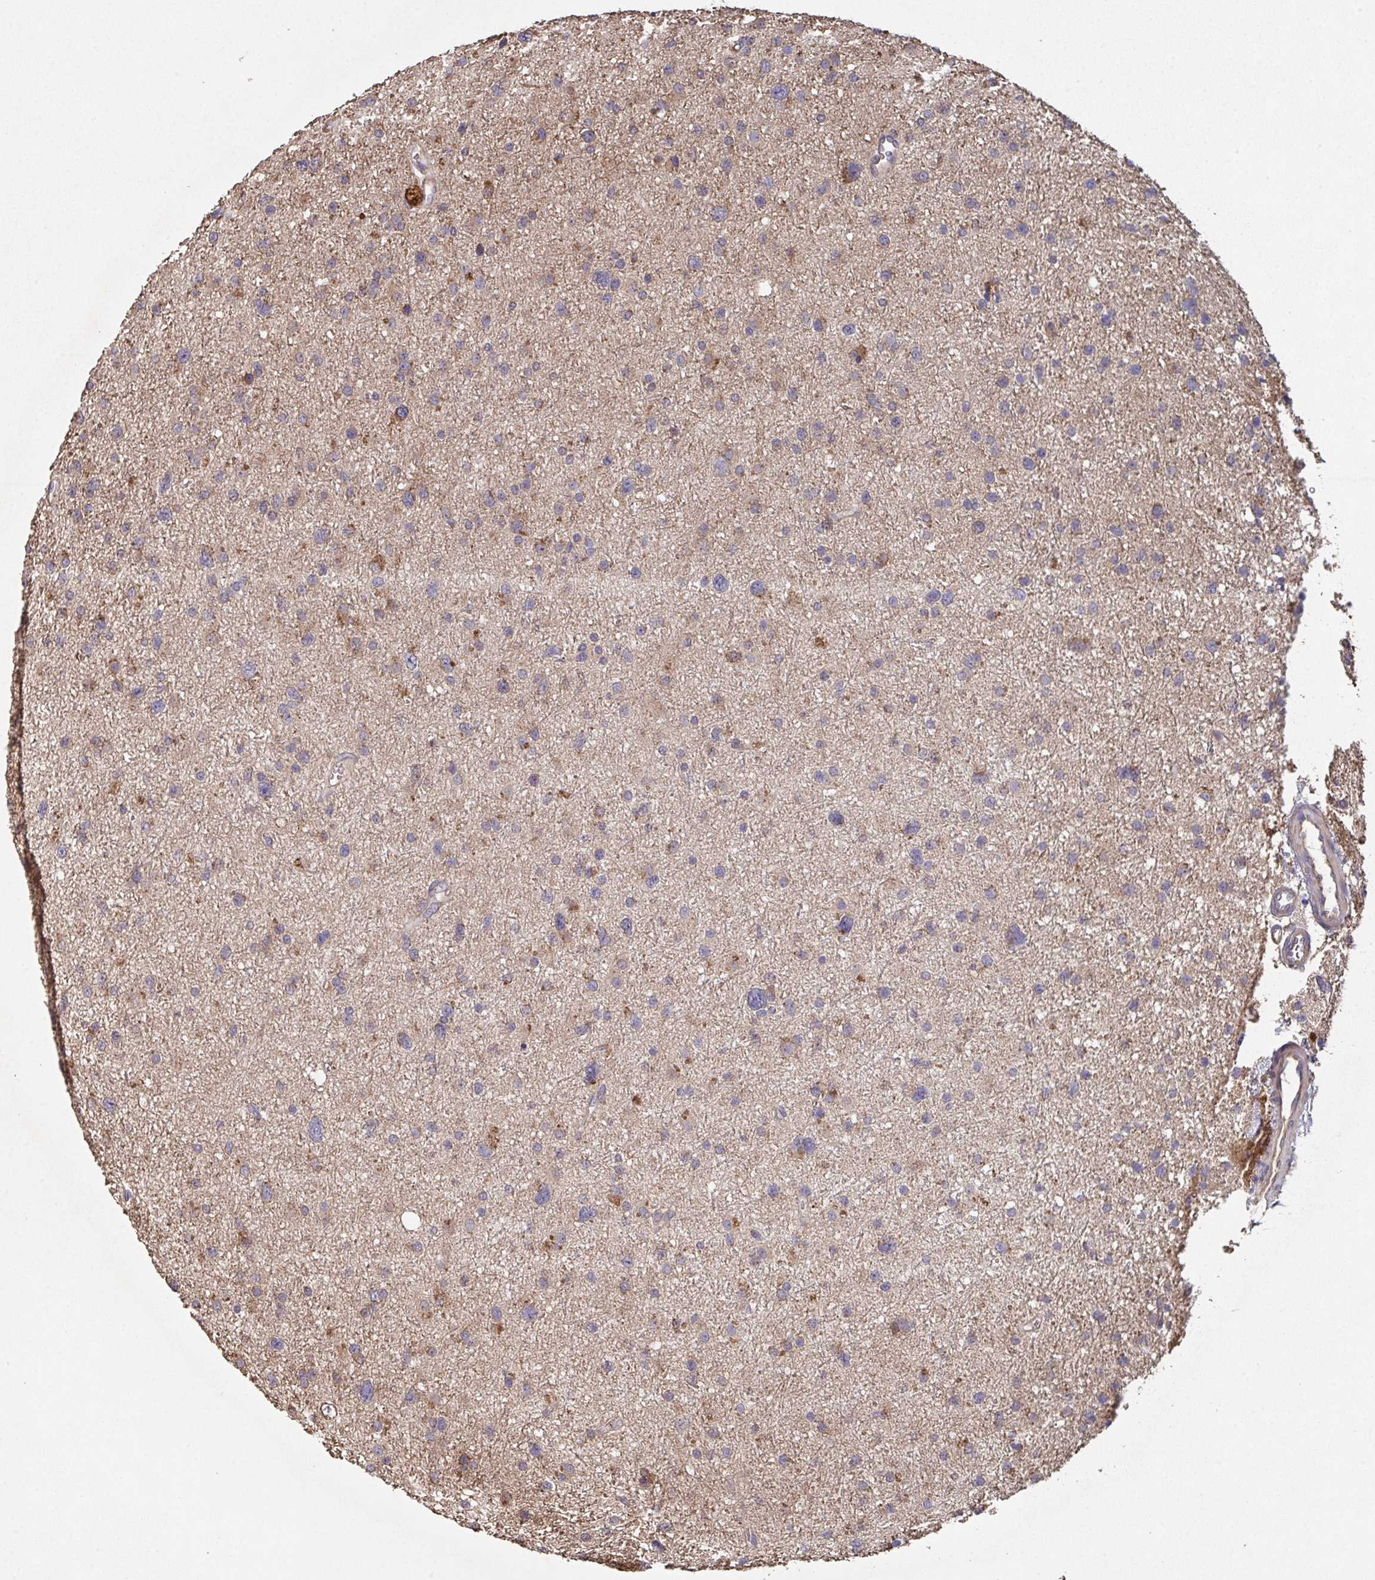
{"staining": {"intensity": "weak", "quantity": "<25%", "location": "cytoplasmic/membranous"}, "tissue": "glioma", "cell_type": "Tumor cells", "image_type": "cancer", "snomed": [{"axis": "morphology", "description": "Glioma, malignant, Low grade"}, {"axis": "topography", "description": "Brain"}], "caption": "Immunohistochemical staining of glioma demonstrates no significant positivity in tumor cells.", "gene": "MT-ND3", "patient": {"sex": "female", "age": 55}}